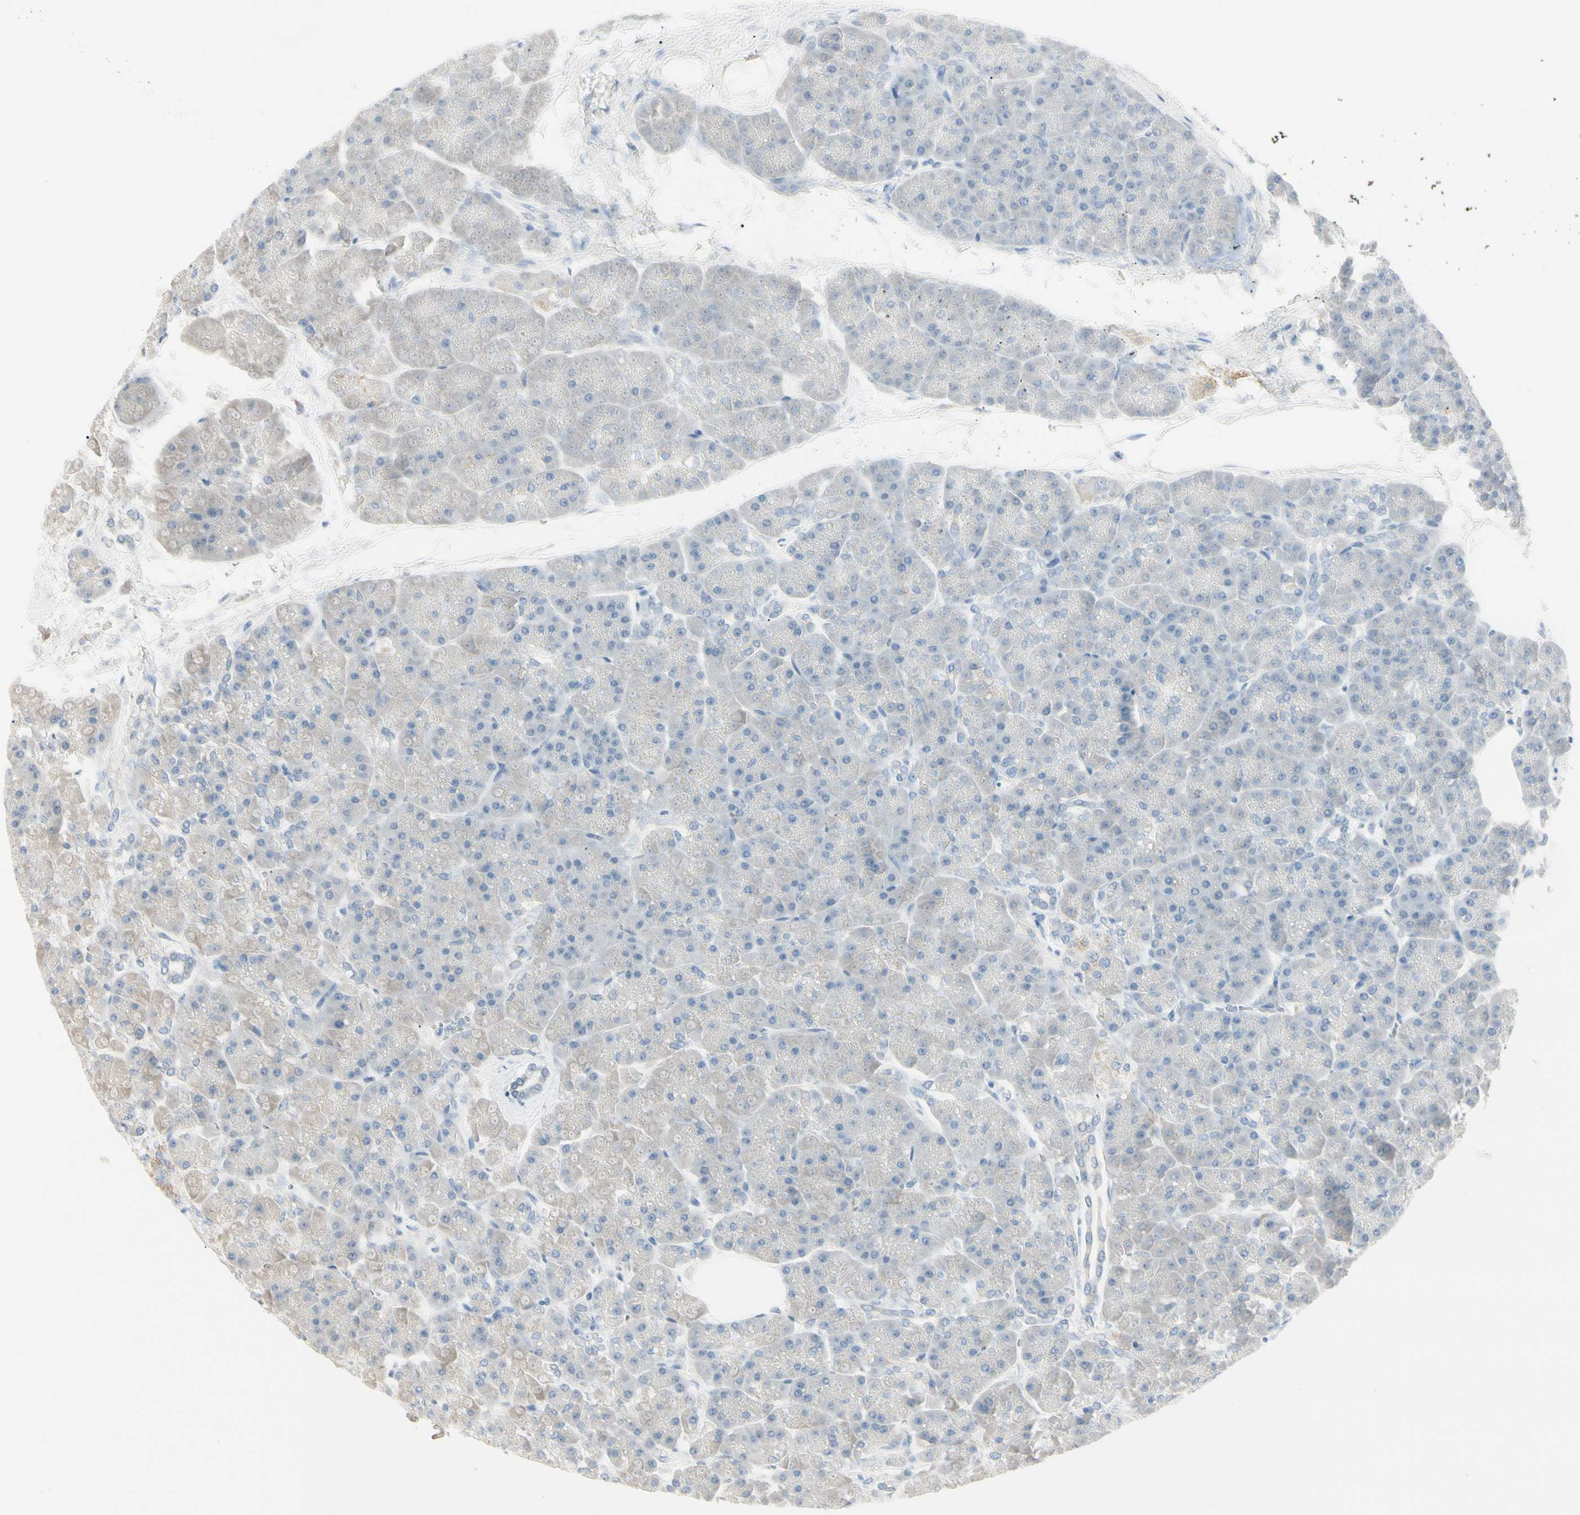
{"staining": {"intensity": "negative", "quantity": "none", "location": "none"}, "tissue": "pancreas", "cell_type": "Exocrine glandular cells", "image_type": "normal", "snomed": [{"axis": "morphology", "description": "Normal tissue, NOS"}, {"axis": "topography", "description": "Pancreas"}], "caption": "DAB immunohistochemical staining of normal pancreas demonstrates no significant positivity in exocrine glandular cells.", "gene": "ALDH18A1", "patient": {"sex": "female", "age": 70}}